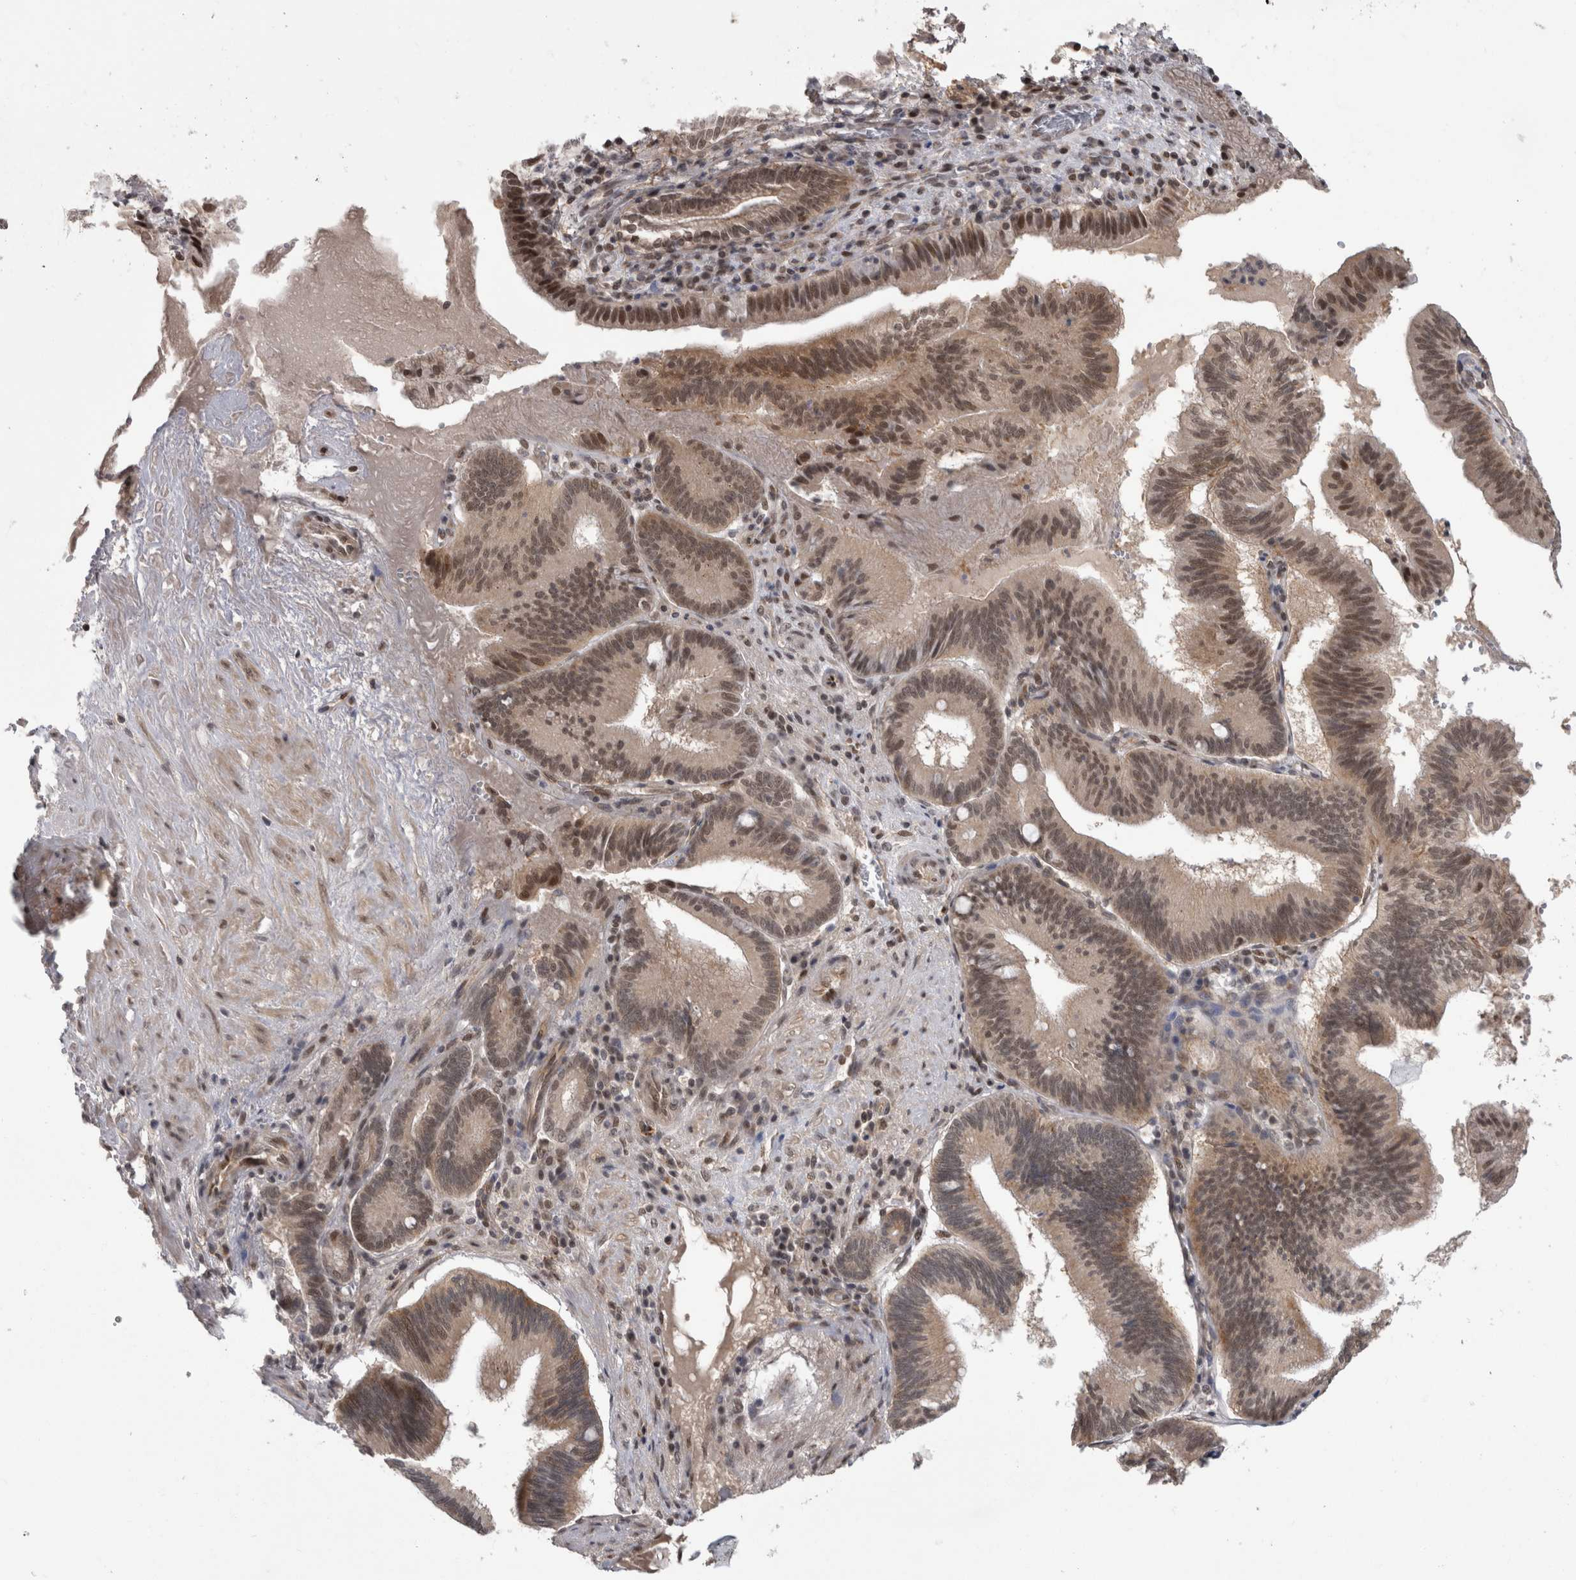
{"staining": {"intensity": "moderate", "quantity": "25%-75%", "location": "cytoplasmic/membranous,nuclear"}, "tissue": "pancreatic cancer", "cell_type": "Tumor cells", "image_type": "cancer", "snomed": [{"axis": "morphology", "description": "Adenocarcinoma, NOS"}, {"axis": "topography", "description": "Pancreas"}], "caption": "IHC photomicrograph of neoplastic tissue: pancreatic cancer stained using immunohistochemistry (IHC) shows medium levels of moderate protein expression localized specifically in the cytoplasmic/membranous and nuclear of tumor cells, appearing as a cytoplasmic/membranous and nuclear brown color.", "gene": "MTBP", "patient": {"sex": "male", "age": 82}}